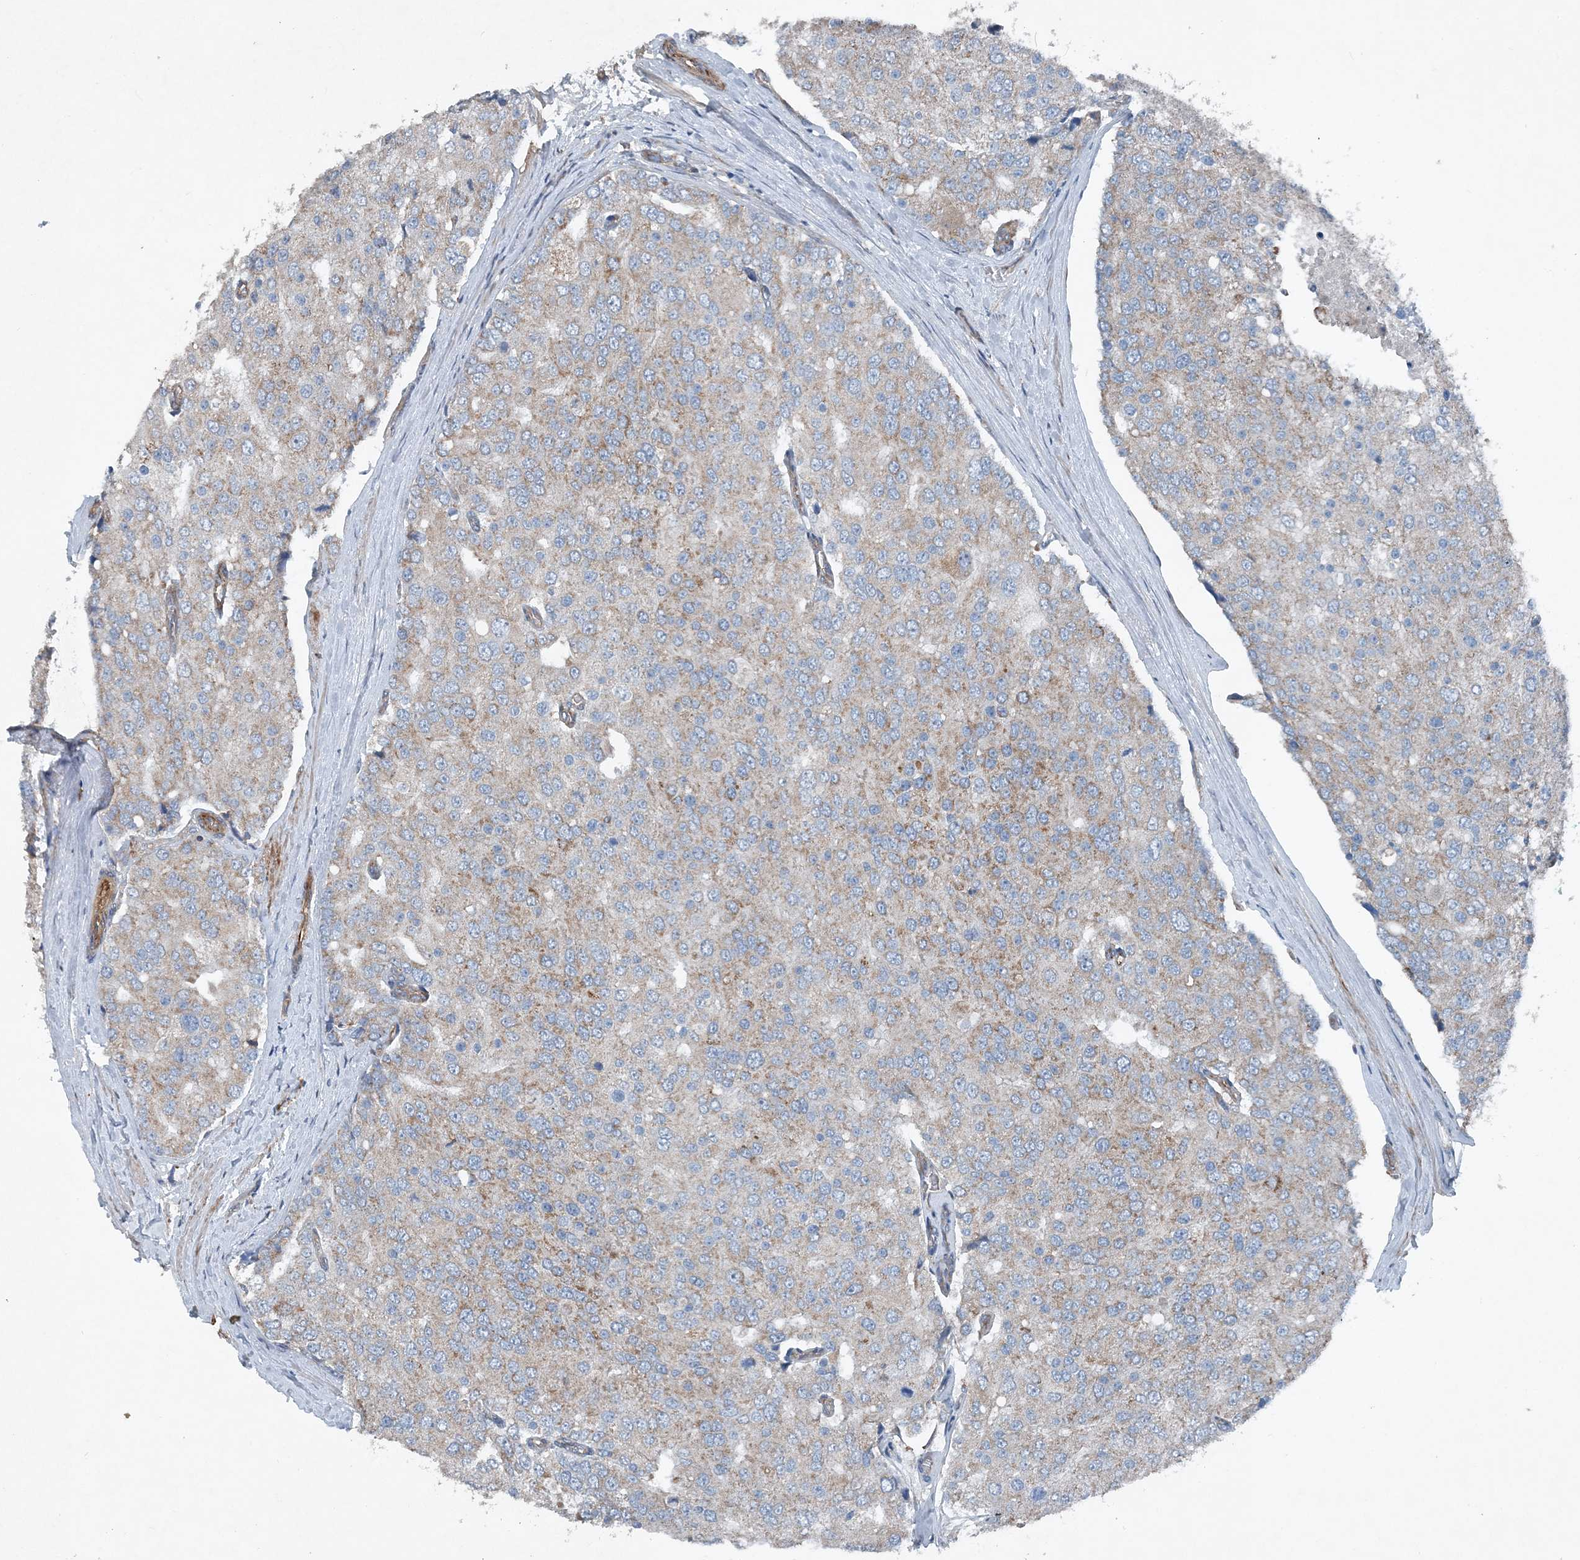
{"staining": {"intensity": "weak", "quantity": "25%-75%", "location": "cytoplasmic/membranous"}, "tissue": "prostate cancer", "cell_type": "Tumor cells", "image_type": "cancer", "snomed": [{"axis": "morphology", "description": "Adenocarcinoma, High grade"}, {"axis": "topography", "description": "Prostate"}], "caption": "High-magnification brightfield microscopy of adenocarcinoma (high-grade) (prostate) stained with DAB (3,3'-diaminobenzidine) (brown) and counterstained with hematoxylin (blue). tumor cells exhibit weak cytoplasmic/membranous positivity is seen in approximately25%-75% of cells.", "gene": "DGUOK", "patient": {"sex": "male", "age": 50}}